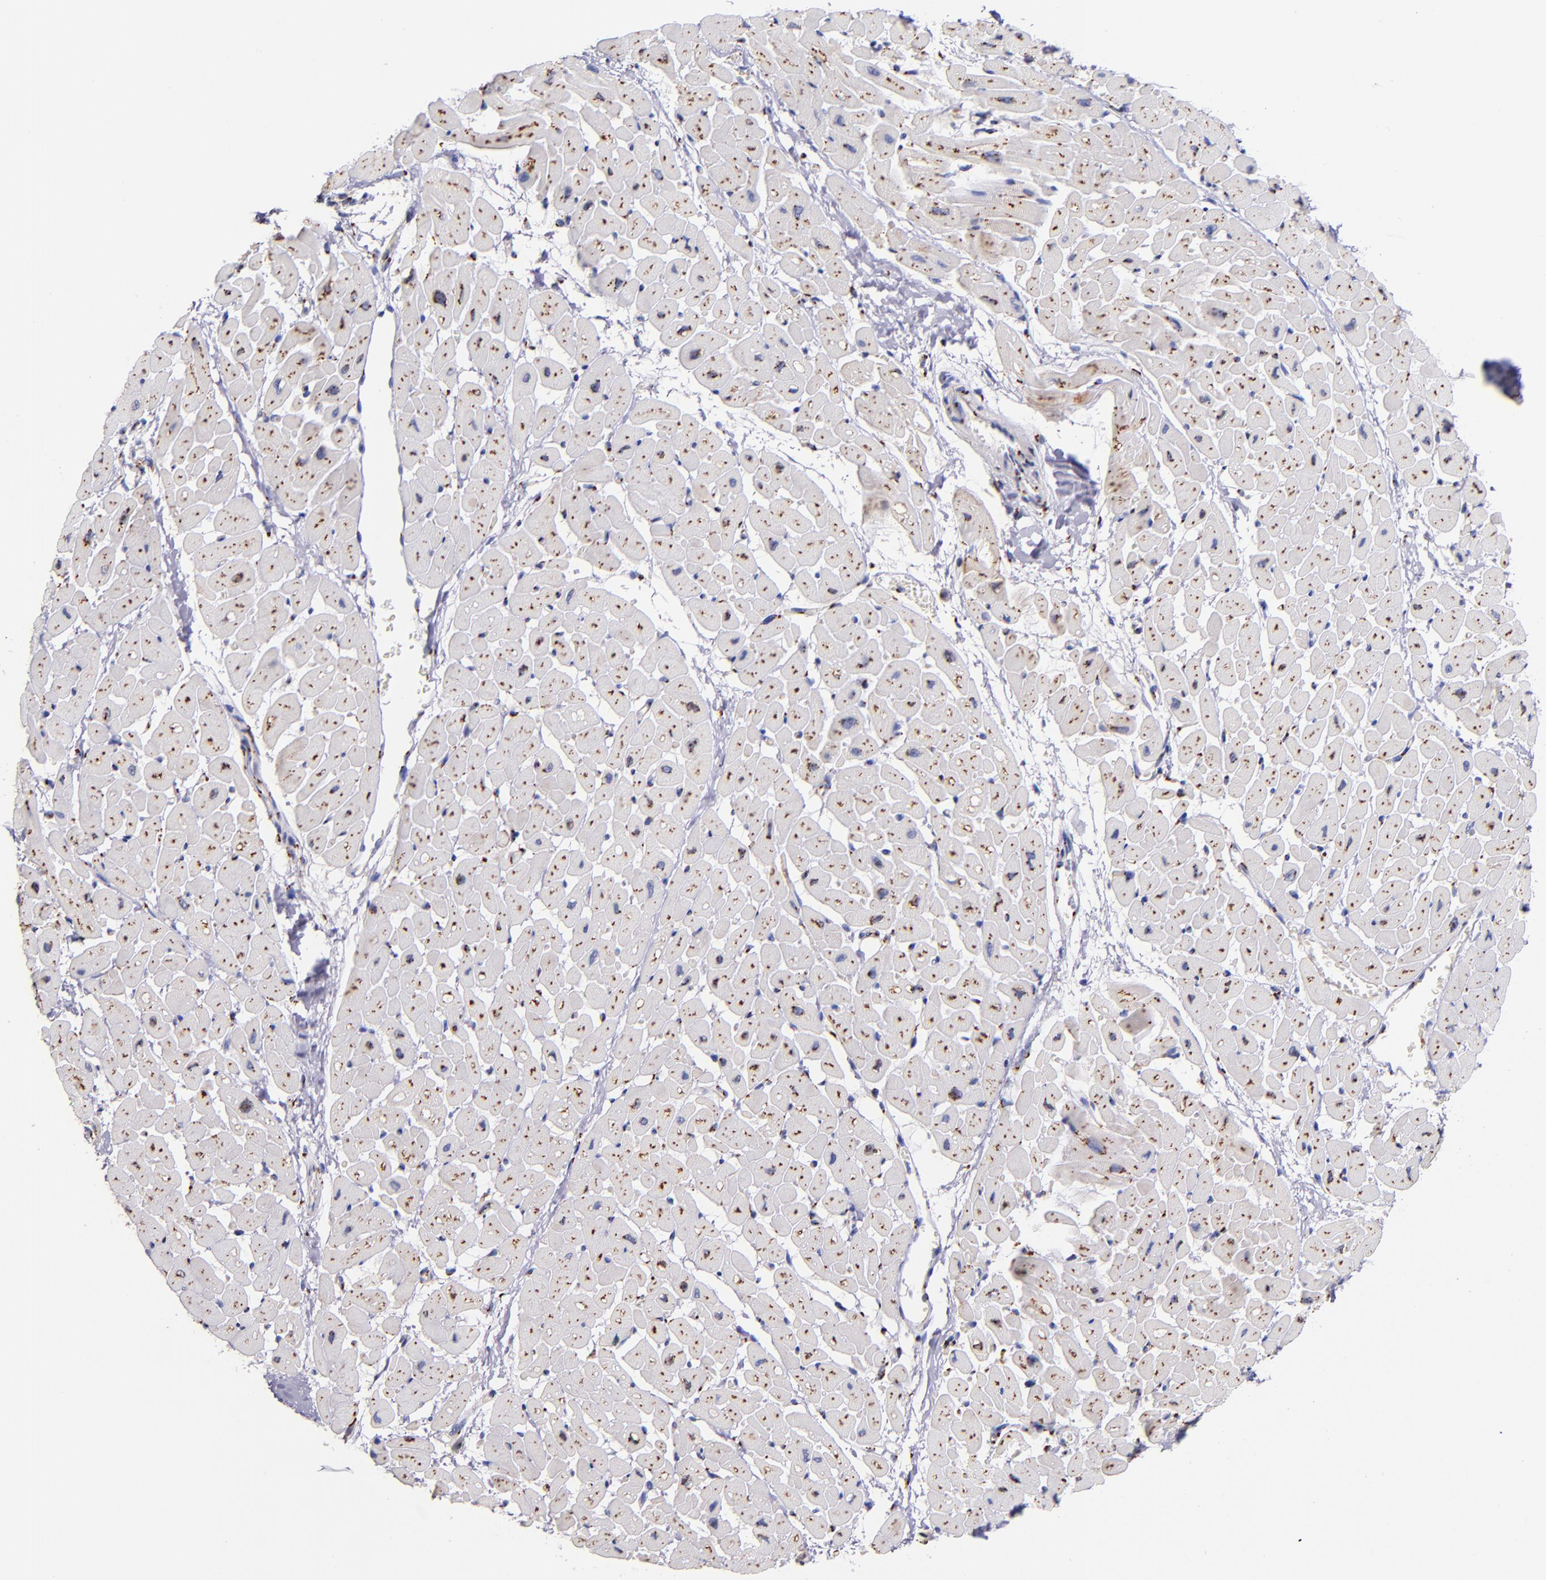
{"staining": {"intensity": "strong", "quantity": ">75%", "location": "cytoplasmic/membranous,nuclear"}, "tissue": "heart muscle", "cell_type": "Cardiomyocytes", "image_type": "normal", "snomed": [{"axis": "morphology", "description": "Normal tissue, NOS"}, {"axis": "topography", "description": "Heart"}], "caption": "IHC micrograph of unremarkable heart muscle stained for a protein (brown), which reveals high levels of strong cytoplasmic/membranous,nuclear positivity in approximately >75% of cardiomyocytes.", "gene": "GOLIM4", "patient": {"sex": "male", "age": 45}}